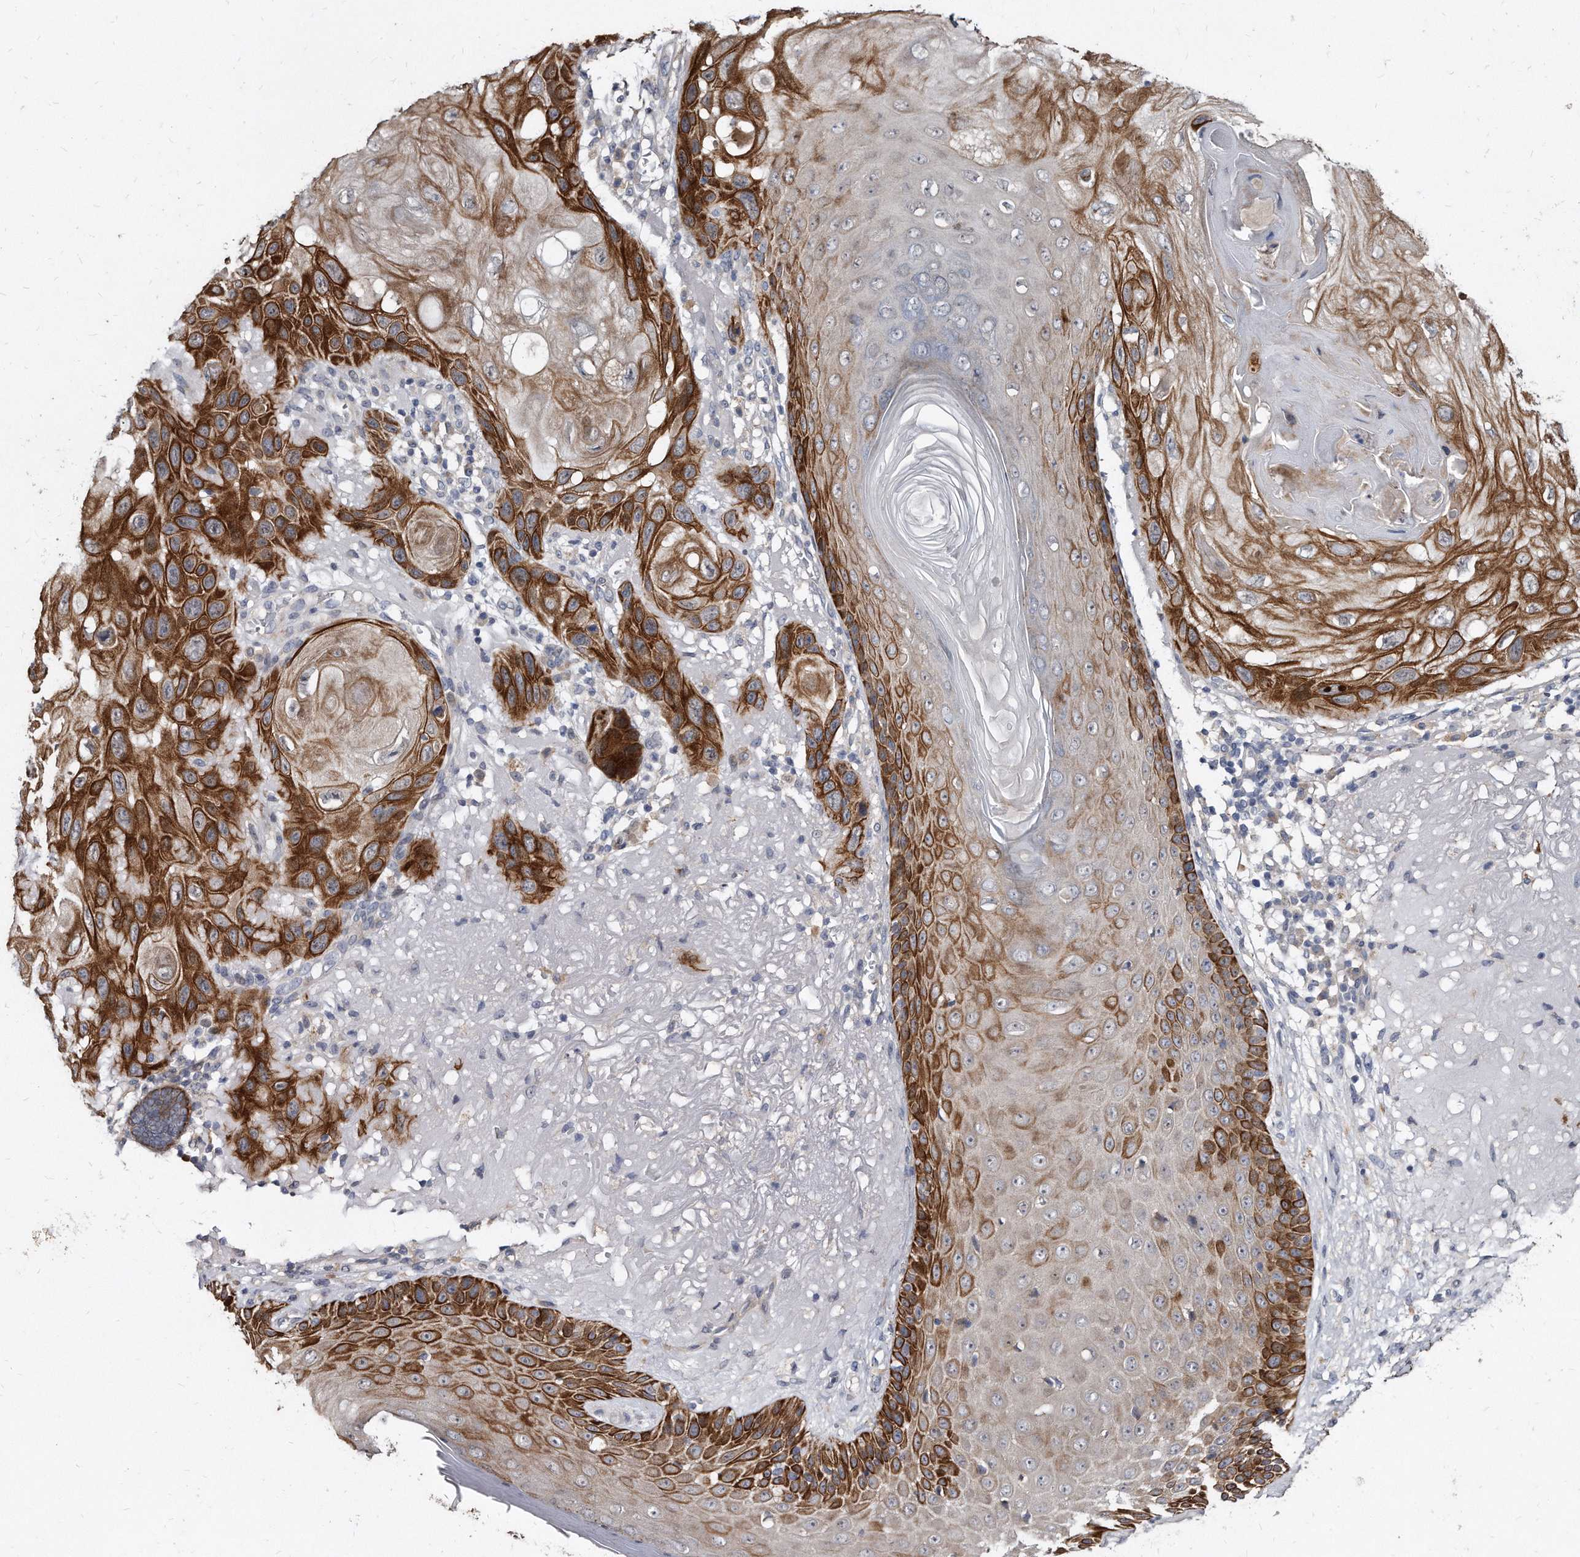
{"staining": {"intensity": "strong", "quantity": ">75%", "location": "cytoplasmic/membranous"}, "tissue": "skin cancer", "cell_type": "Tumor cells", "image_type": "cancer", "snomed": [{"axis": "morphology", "description": "Normal tissue, NOS"}, {"axis": "morphology", "description": "Squamous cell carcinoma, NOS"}, {"axis": "topography", "description": "Skin"}], "caption": "Strong cytoplasmic/membranous staining is appreciated in approximately >75% of tumor cells in skin cancer. (Brightfield microscopy of DAB IHC at high magnification).", "gene": "KLHDC3", "patient": {"sex": "female", "age": 96}}